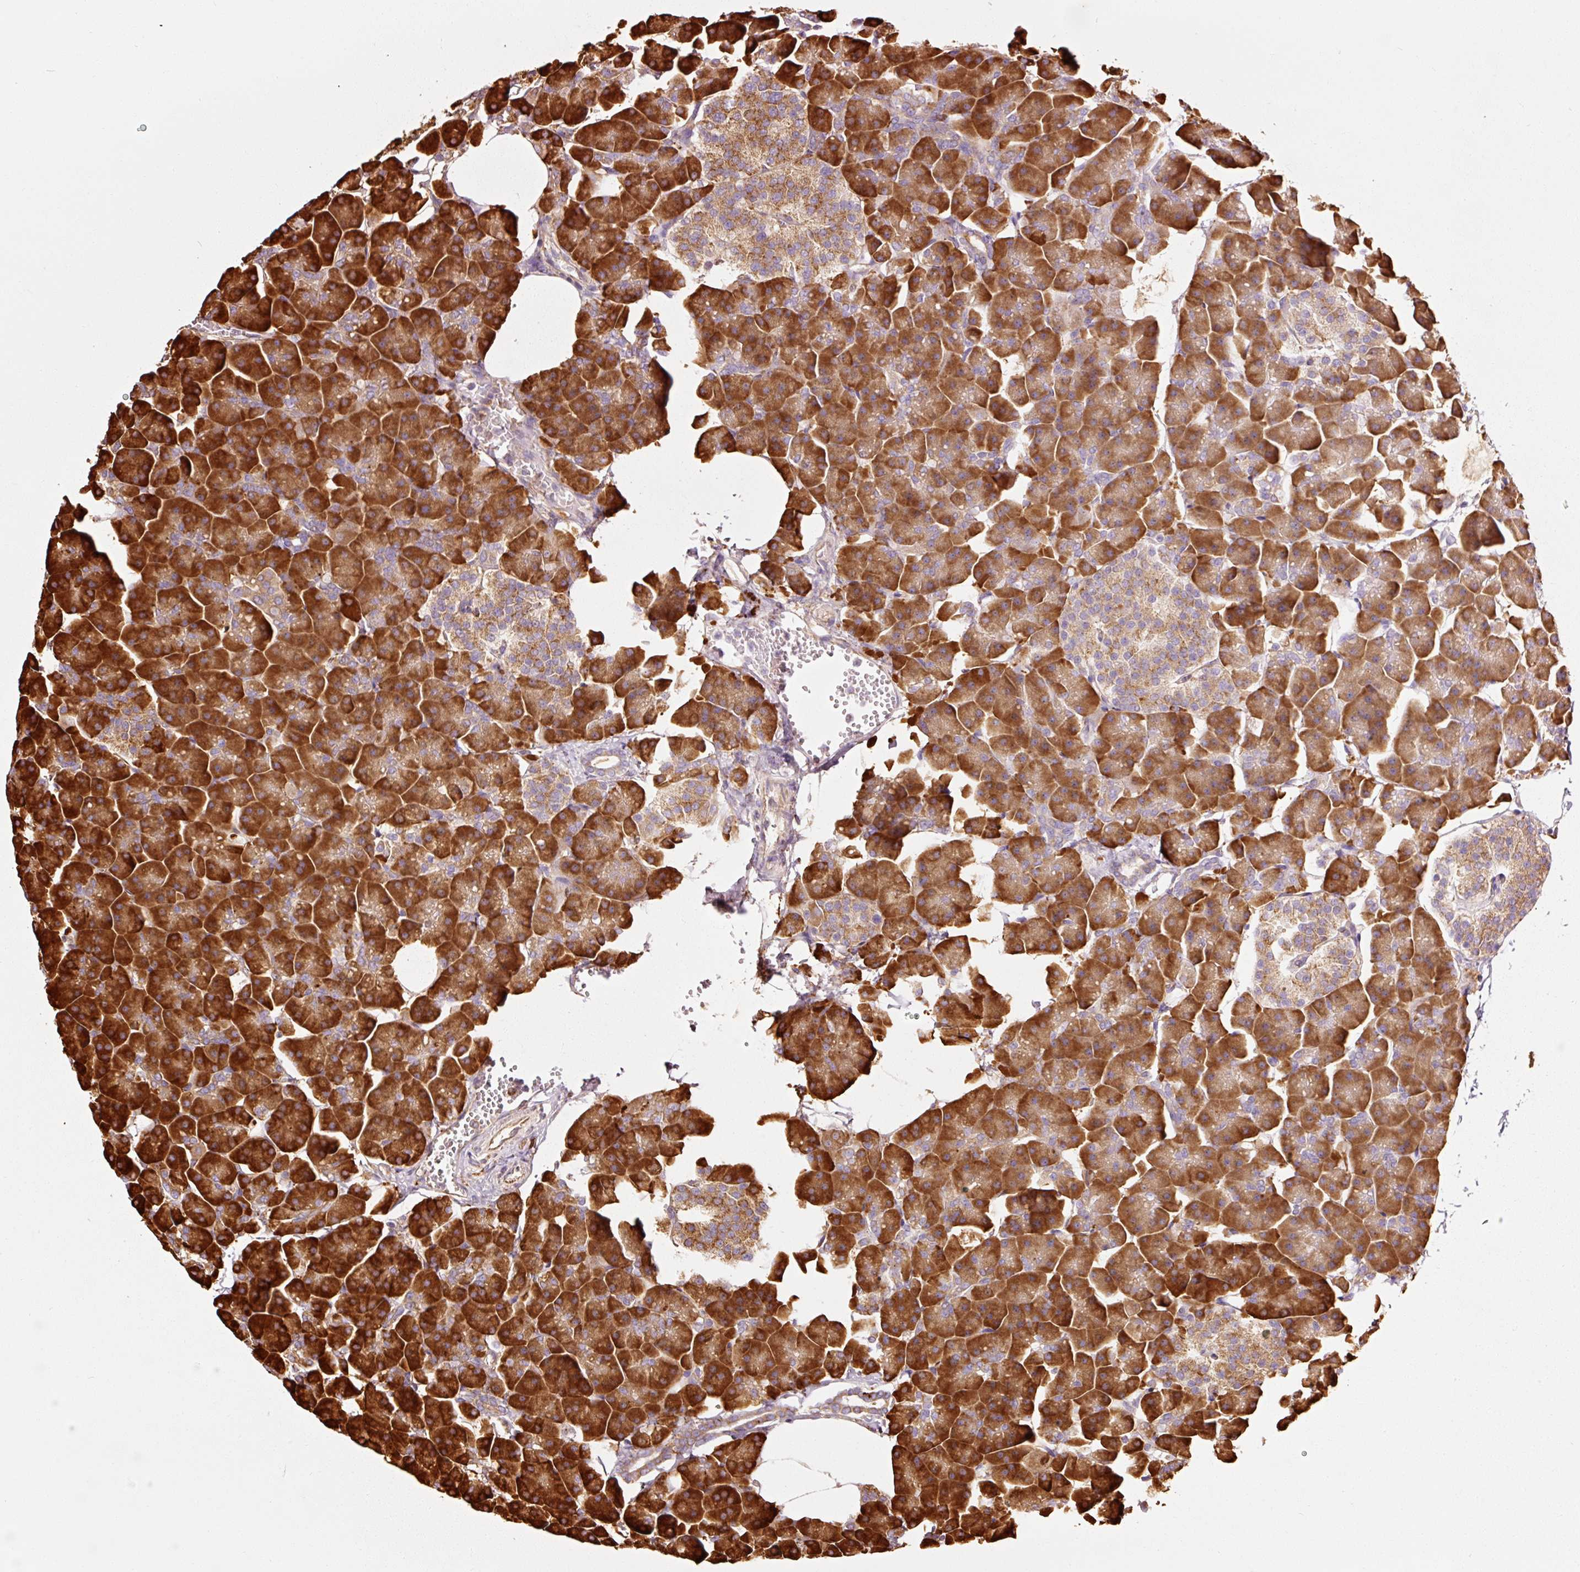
{"staining": {"intensity": "strong", "quantity": ">75%", "location": "cytoplasmic/membranous"}, "tissue": "pancreas", "cell_type": "Exocrine glandular cells", "image_type": "normal", "snomed": [{"axis": "morphology", "description": "Normal tissue, NOS"}, {"axis": "topography", "description": "Pancreas"}], "caption": "Pancreas stained with IHC exhibits strong cytoplasmic/membranous positivity in approximately >75% of exocrine glandular cells. (Brightfield microscopy of DAB IHC at high magnification).", "gene": "ENSG00000256500", "patient": {"sex": "male", "age": 35}}